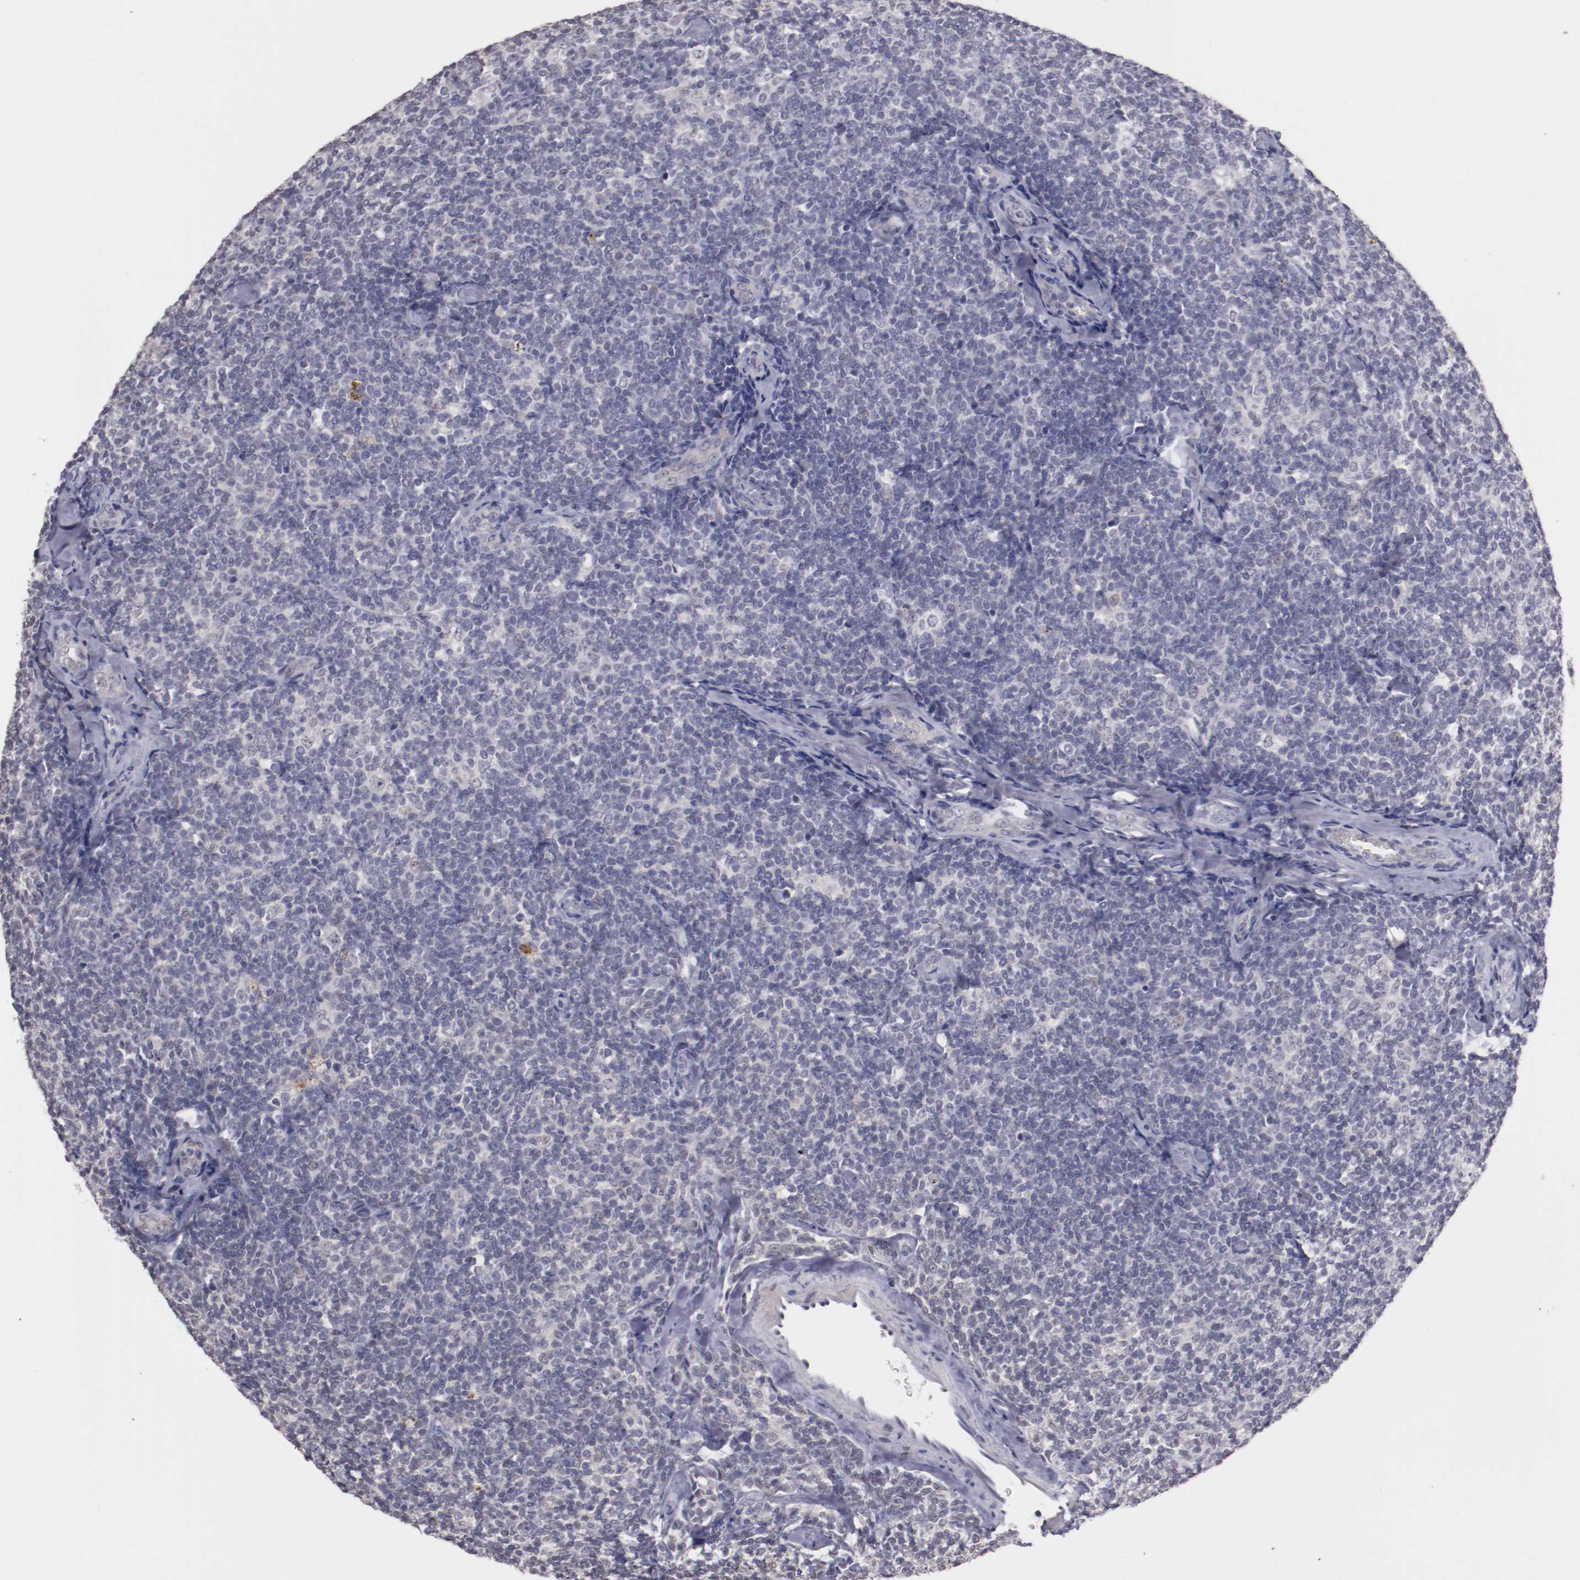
{"staining": {"intensity": "negative", "quantity": "none", "location": "none"}, "tissue": "lymphoma", "cell_type": "Tumor cells", "image_type": "cancer", "snomed": [{"axis": "morphology", "description": "Malignant lymphoma, non-Hodgkin's type, Low grade"}, {"axis": "topography", "description": "Lymph node"}], "caption": "Immunohistochemical staining of human malignant lymphoma, non-Hodgkin's type (low-grade) shows no significant staining in tumor cells.", "gene": "NRXN3", "patient": {"sex": "female", "age": 56}}